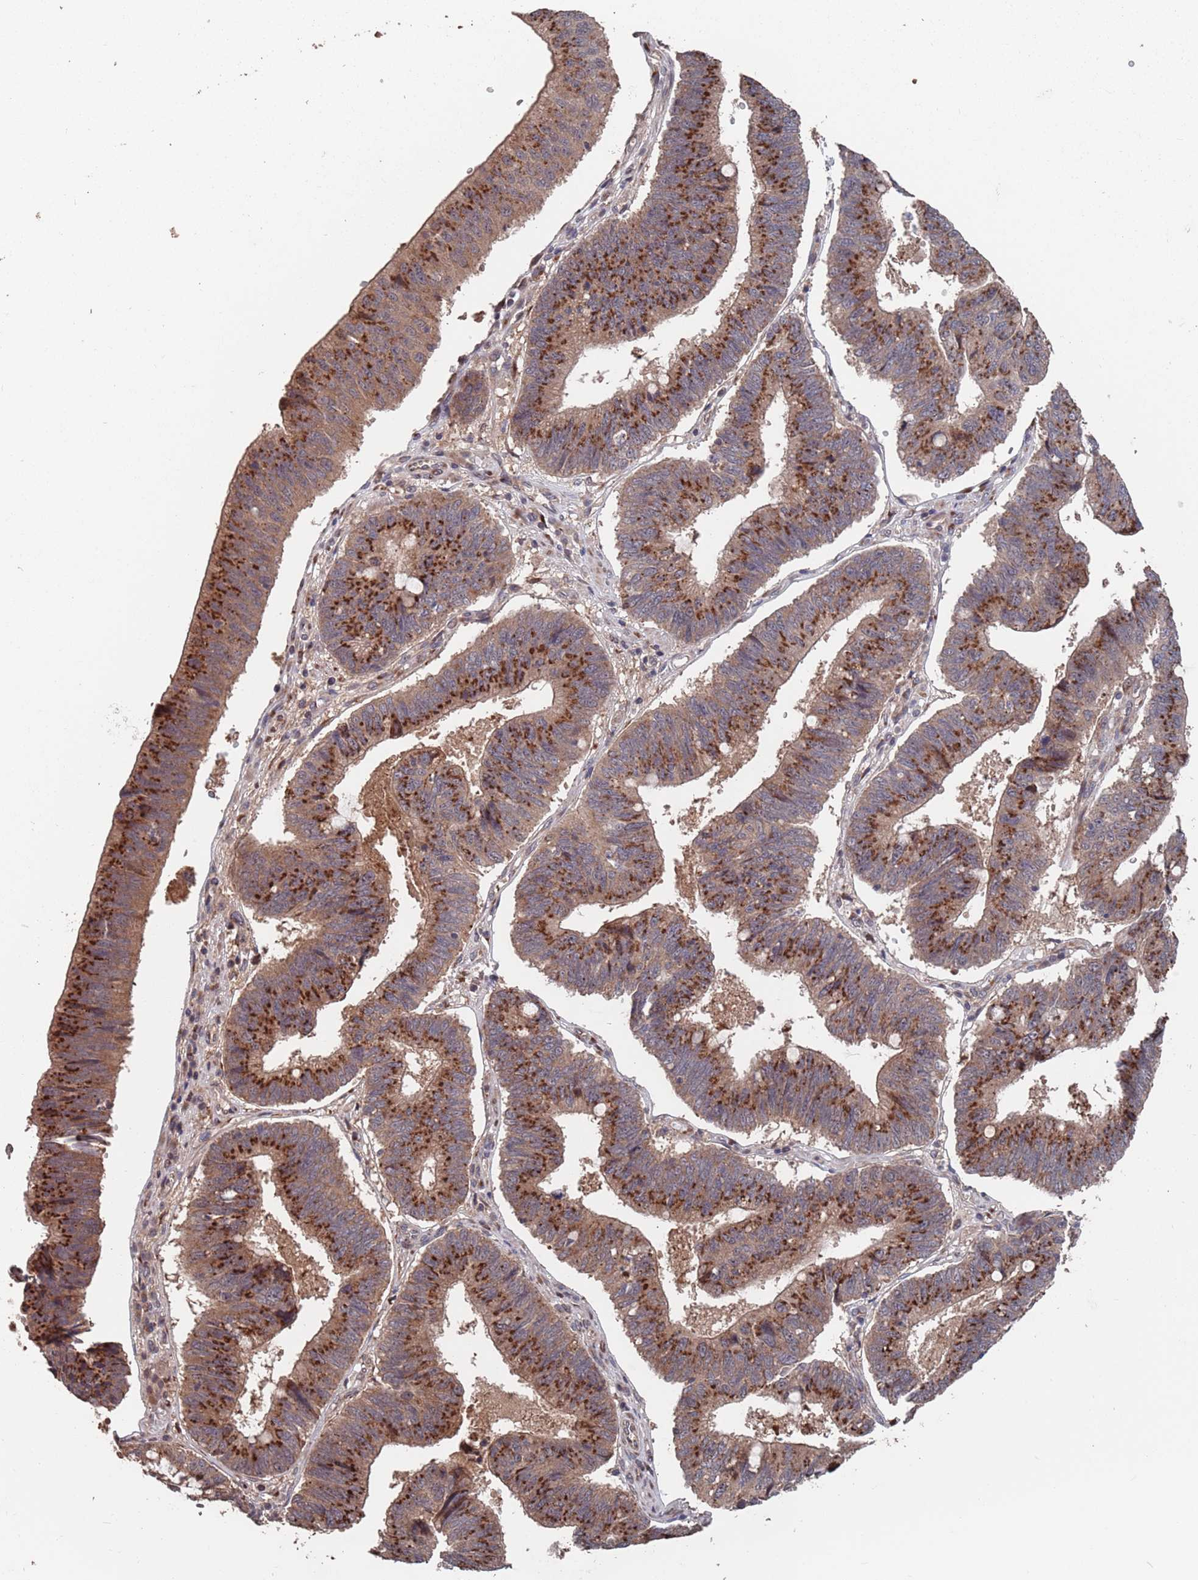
{"staining": {"intensity": "strong", "quantity": ">75%", "location": "cytoplasmic/membranous"}, "tissue": "stomach cancer", "cell_type": "Tumor cells", "image_type": "cancer", "snomed": [{"axis": "morphology", "description": "Adenocarcinoma, NOS"}, {"axis": "topography", "description": "Stomach"}], "caption": "IHC staining of stomach cancer (adenocarcinoma), which demonstrates high levels of strong cytoplasmic/membranous staining in approximately >75% of tumor cells indicating strong cytoplasmic/membranous protein positivity. The staining was performed using DAB (brown) for protein detection and nuclei were counterstained in hematoxylin (blue).", "gene": "UNC45A", "patient": {"sex": "male", "age": 59}}